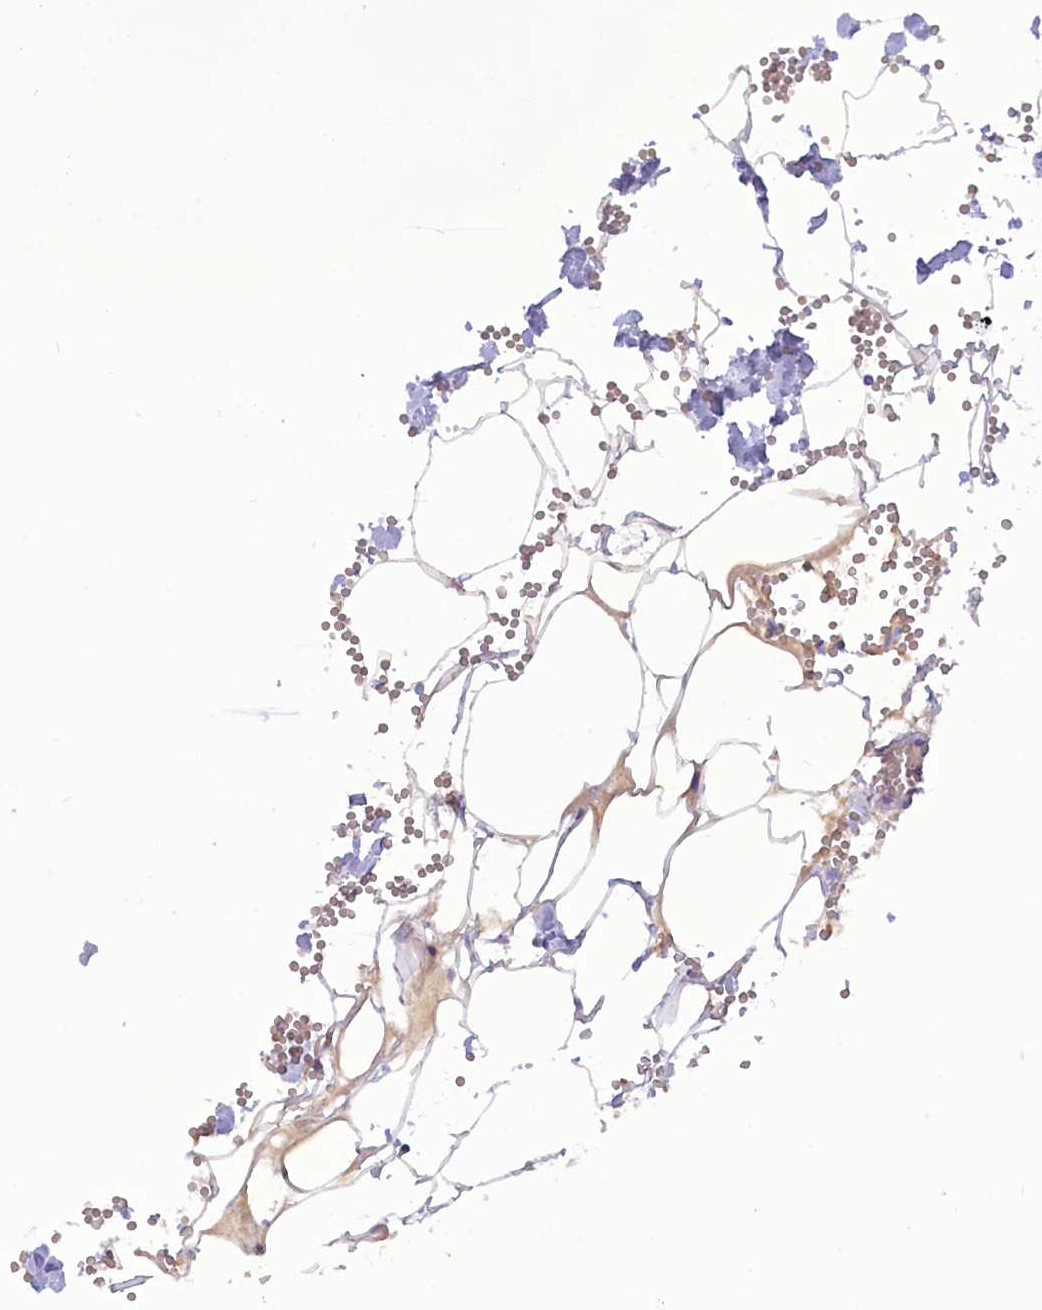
{"staining": {"intensity": "negative", "quantity": "none", "location": "none"}, "tissue": "adipose tissue", "cell_type": "Adipocytes", "image_type": "normal", "snomed": [{"axis": "morphology", "description": "Normal tissue, NOS"}, {"axis": "topography", "description": "Gallbladder"}, {"axis": "topography", "description": "Peripheral nerve tissue"}], "caption": "Immunohistochemical staining of unremarkable adipose tissue displays no significant positivity in adipocytes. Brightfield microscopy of immunohistochemistry (IHC) stained with DAB (brown) and hematoxylin (blue), captured at high magnification.", "gene": "FAM149B1", "patient": {"sex": "male", "age": 38}}